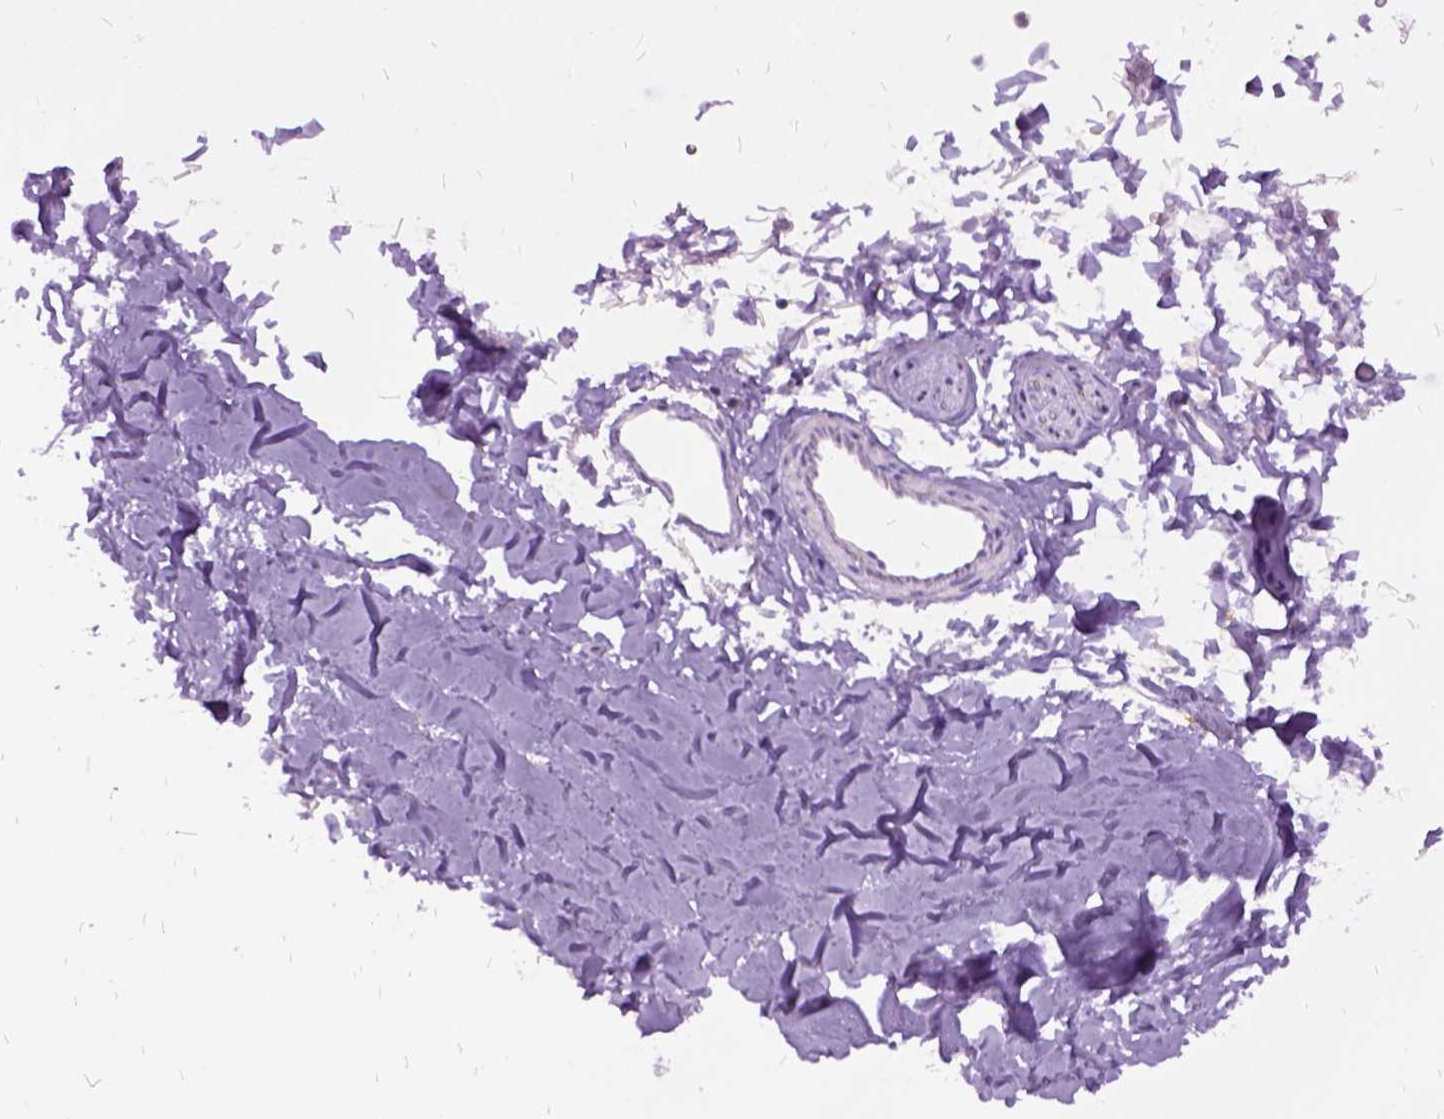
{"staining": {"intensity": "negative", "quantity": "none", "location": "none"}, "tissue": "soft tissue", "cell_type": "Chondrocytes", "image_type": "normal", "snomed": [{"axis": "morphology", "description": "Normal tissue, NOS"}, {"axis": "topography", "description": "Cartilage tissue"}, {"axis": "topography", "description": "Bronchus"}], "caption": "An image of human soft tissue is negative for staining in chondrocytes. The staining was performed using DAB to visualize the protein expression in brown, while the nuclei were stained in blue with hematoxylin (Magnification: 20x).", "gene": "MME", "patient": {"sex": "female", "age": 79}}